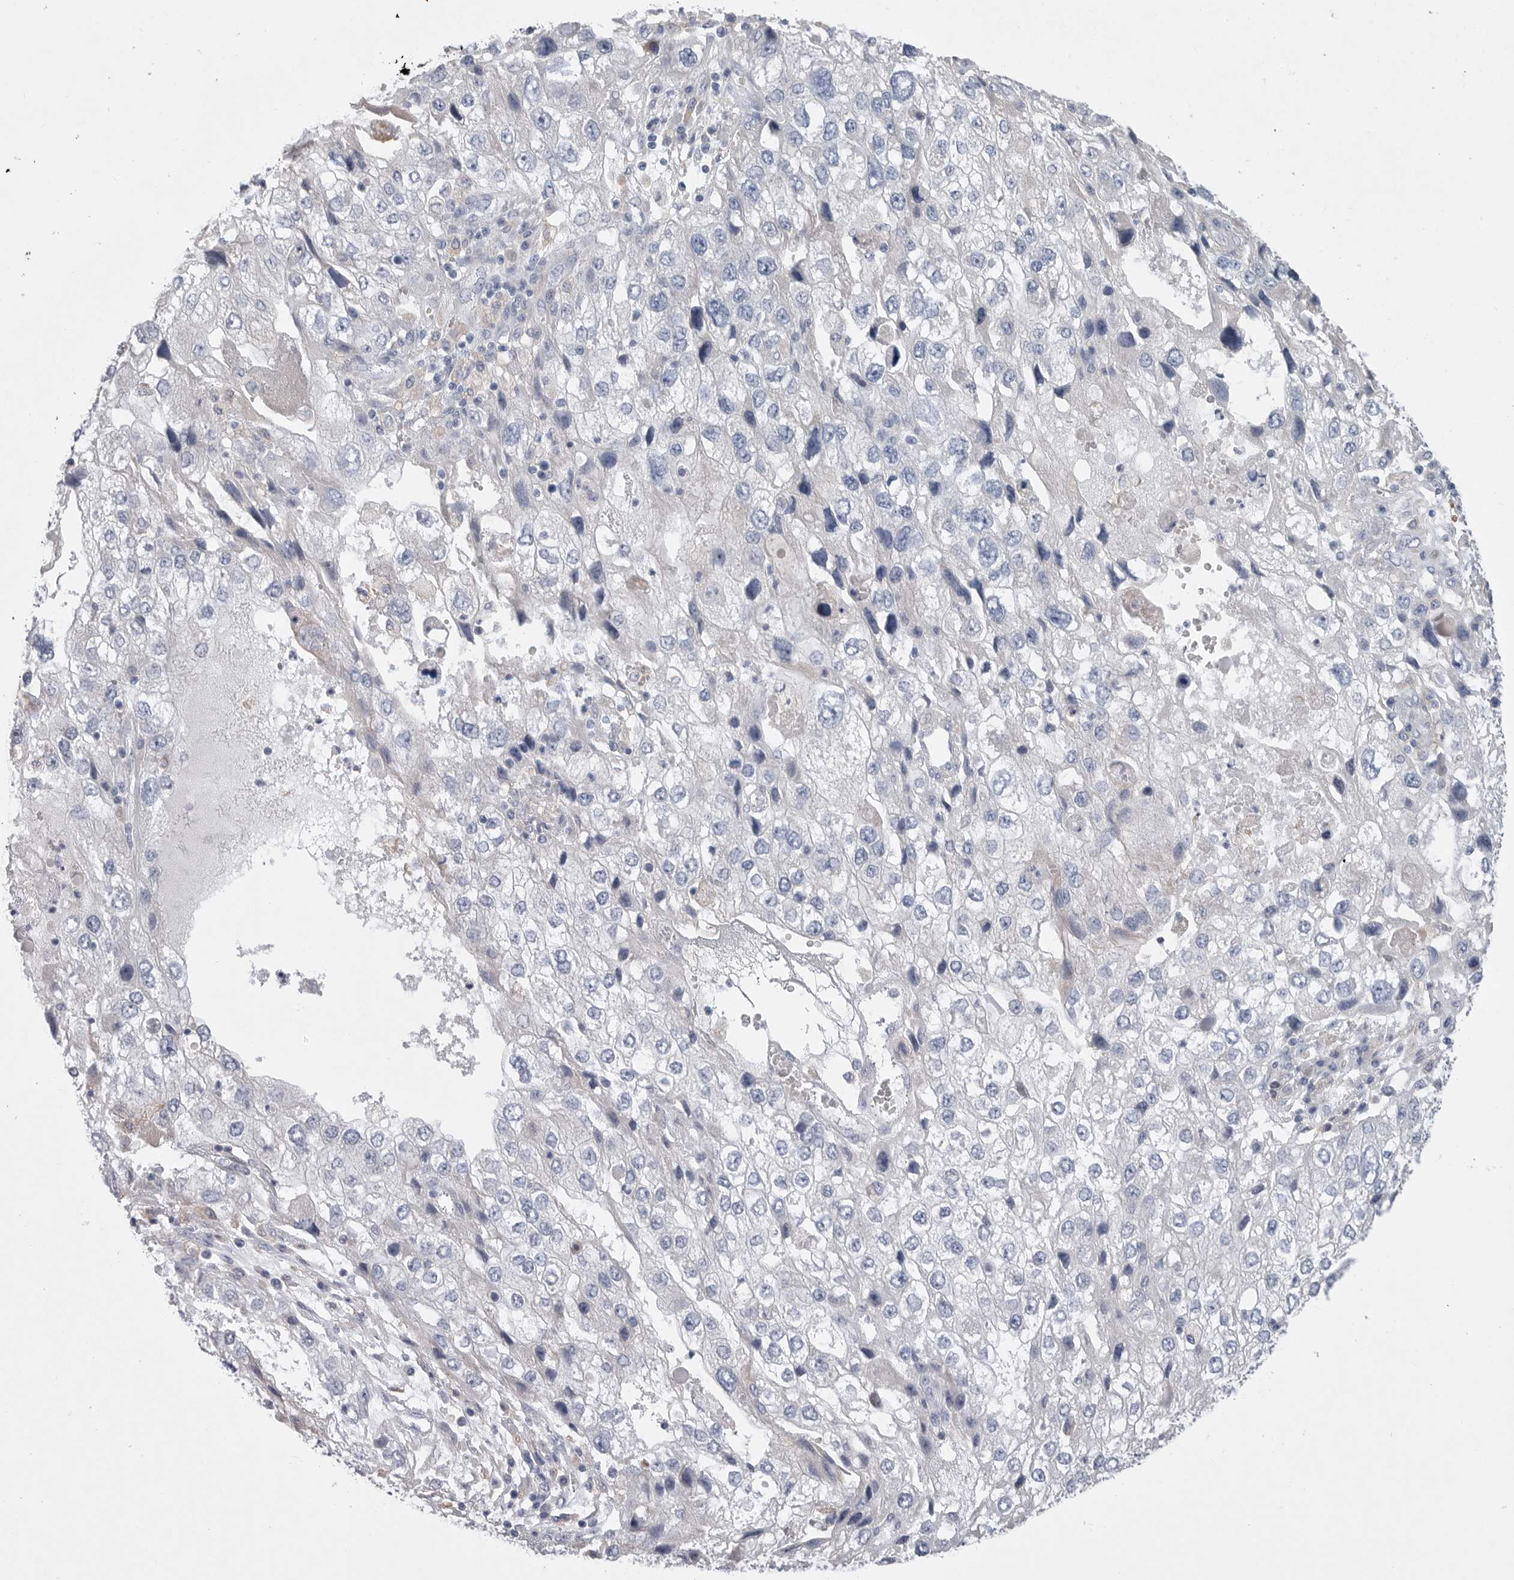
{"staining": {"intensity": "negative", "quantity": "none", "location": "none"}, "tissue": "endometrial cancer", "cell_type": "Tumor cells", "image_type": "cancer", "snomed": [{"axis": "morphology", "description": "Adenocarcinoma, NOS"}, {"axis": "topography", "description": "Endometrium"}], "caption": "Immunohistochemical staining of human endometrial cancer displays no significant staining in tumor cells. Nuclei are stained in blue.", "gene": "CAMK2B", "patient": {"sex": "female", "age": 49}}